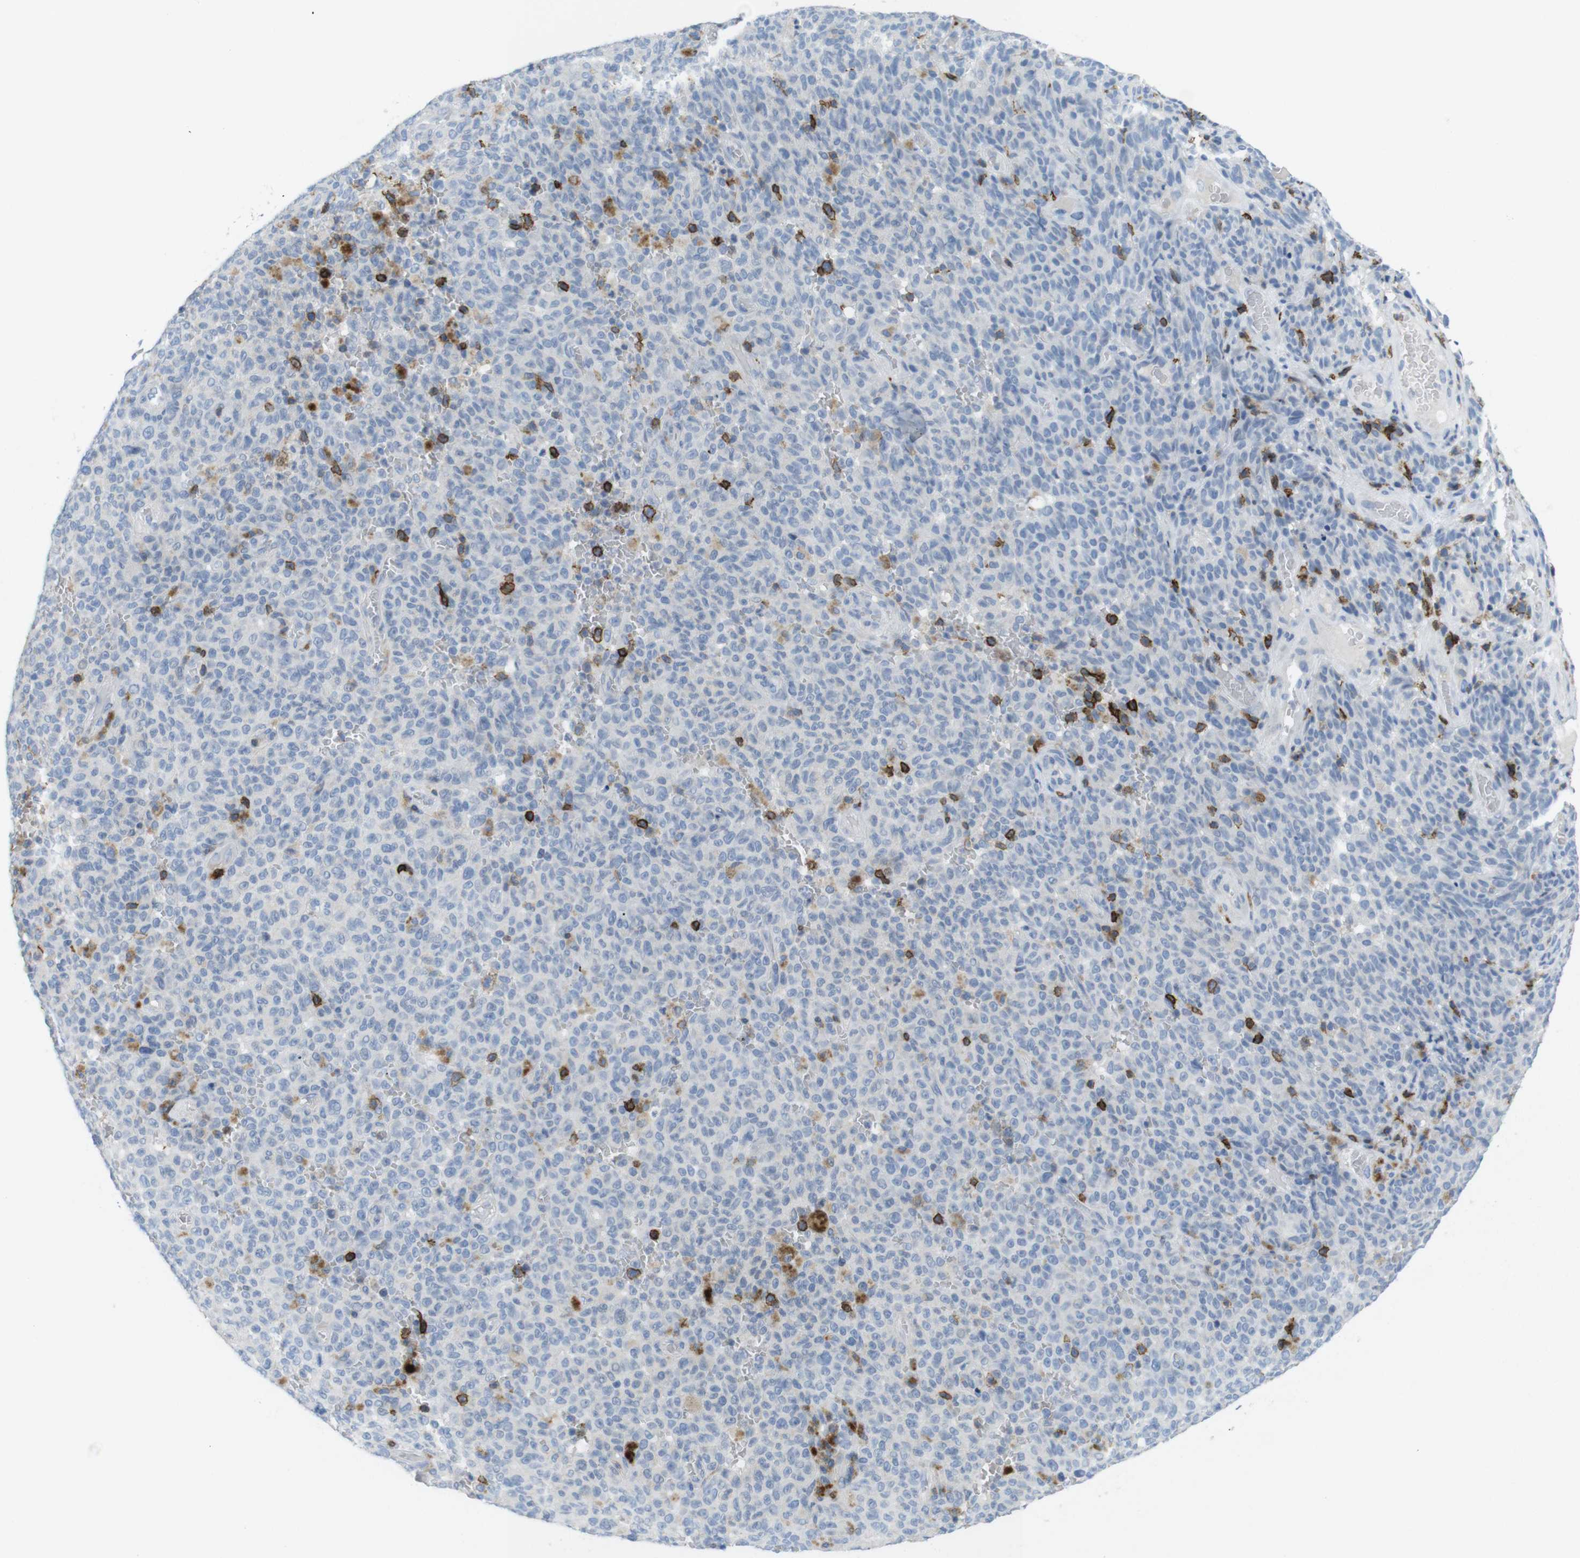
{"staining": {"intensity": "negative", "quantity": "none", "location": "none"}, "tissue": "melanoma", "cell_type": "Tumor cells", "image_type": "cancer", "snomed": [{"axis": "morphology", "description": "Malignant melanoma, NOS"}, {"axis": "topography", "description": "Skin"}], "caption": "The image exhibits no significant staining in tumor cells of melanoma.", "gene": "CD5", "patient": {"sex": "female", "age": 82}}